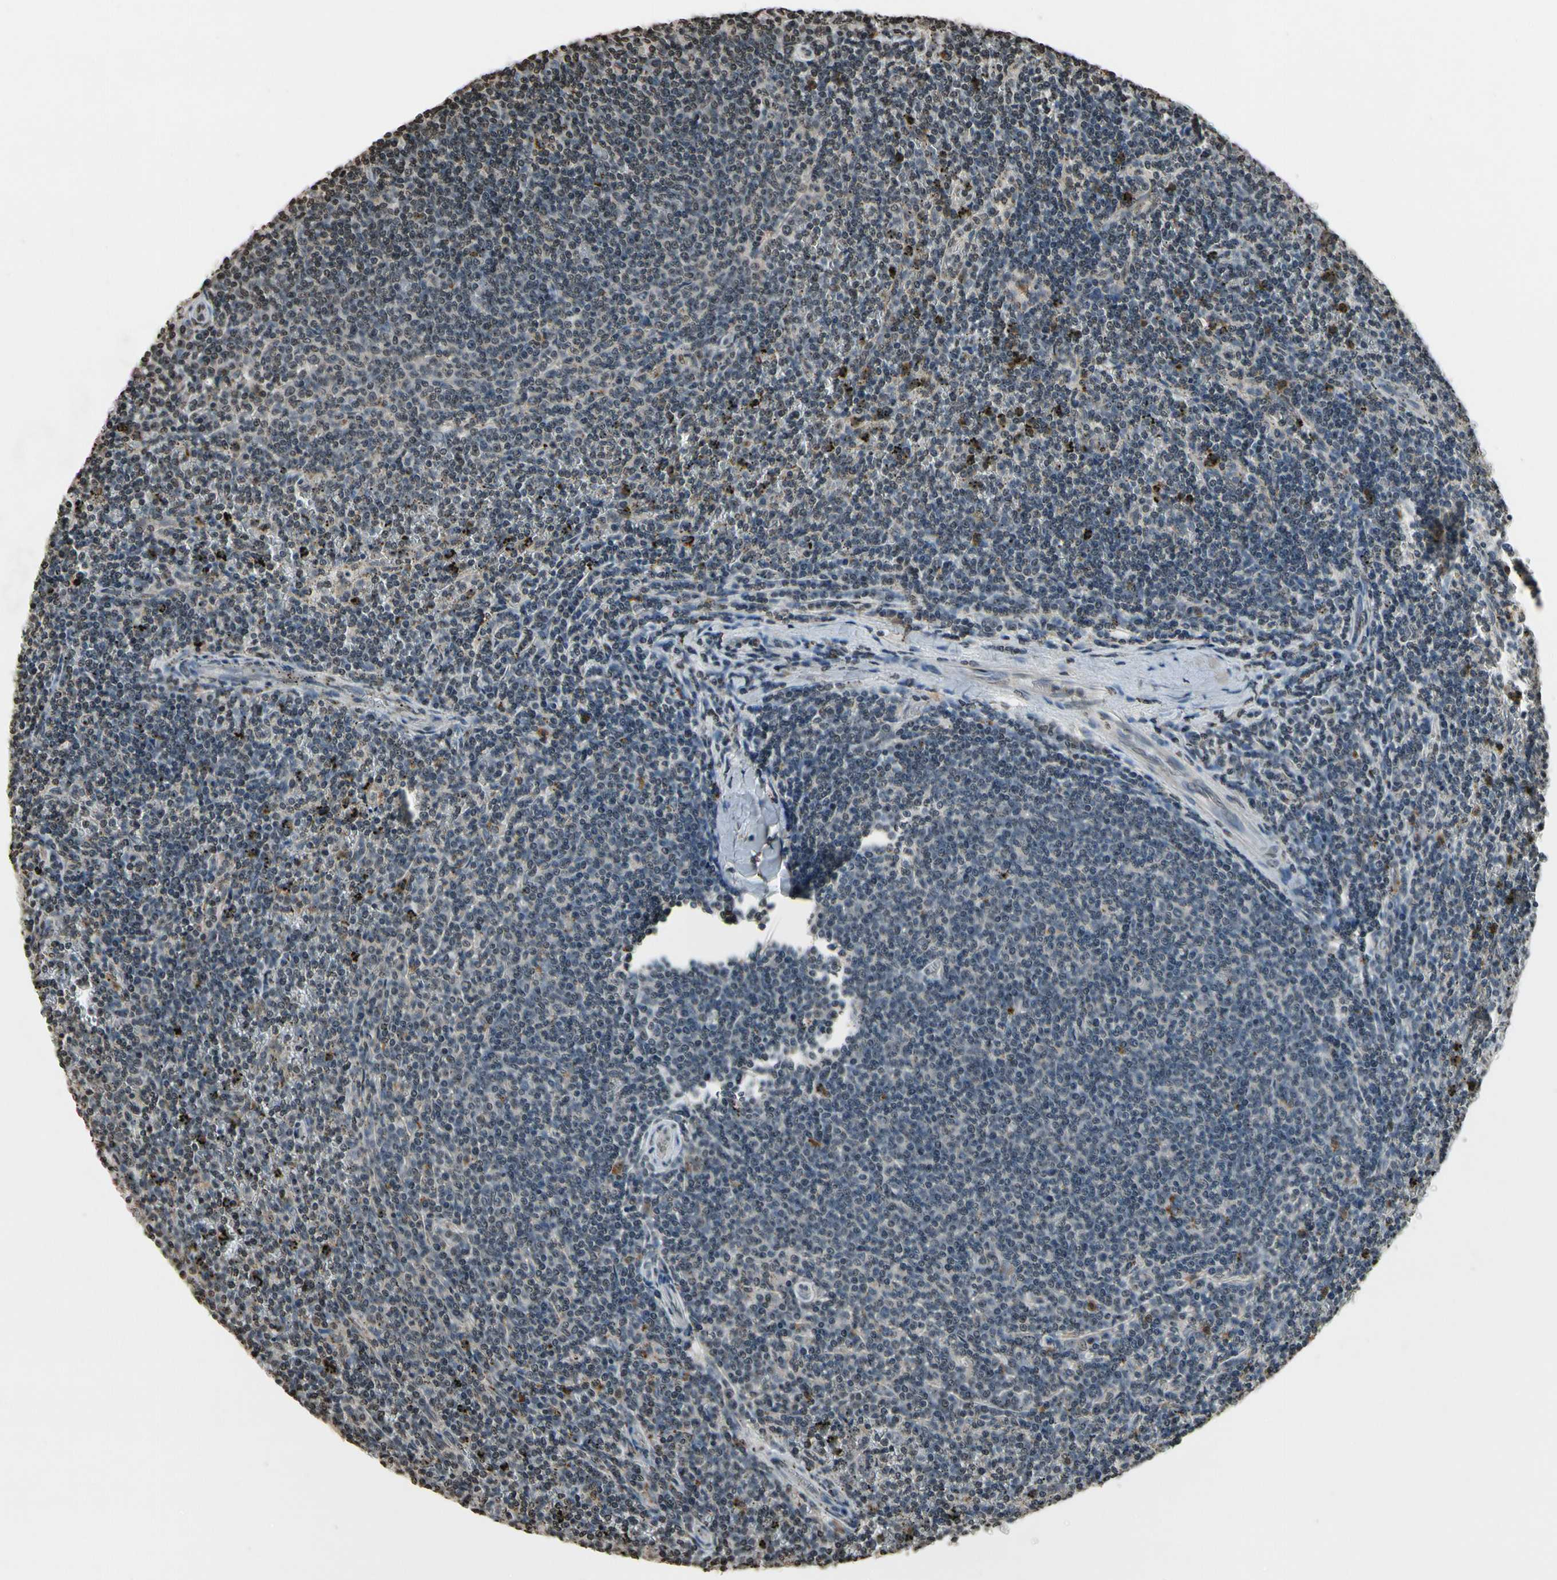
{"staining": {"intensity": "negative", "quantity": "none", "location": "none"}, "tissue": "lymphoma", "cell_type": "Tumor cells", "image_type": "cancer", "snomed": [{"axis": "morphology", "description": "Malignant lymphoma, non-Hodgkin's type, Low grade"}, {"axis": "topography", "description": "Spleen"}], "caption": "Micrograph shows no significant protein positivity in tumor cells of low-grade malignant lymphoma, non-Hodgkin's type. Nuclei are stained in blue.", "gene": "HIPK2", "patient": {"sex": "female", "age": 50}}